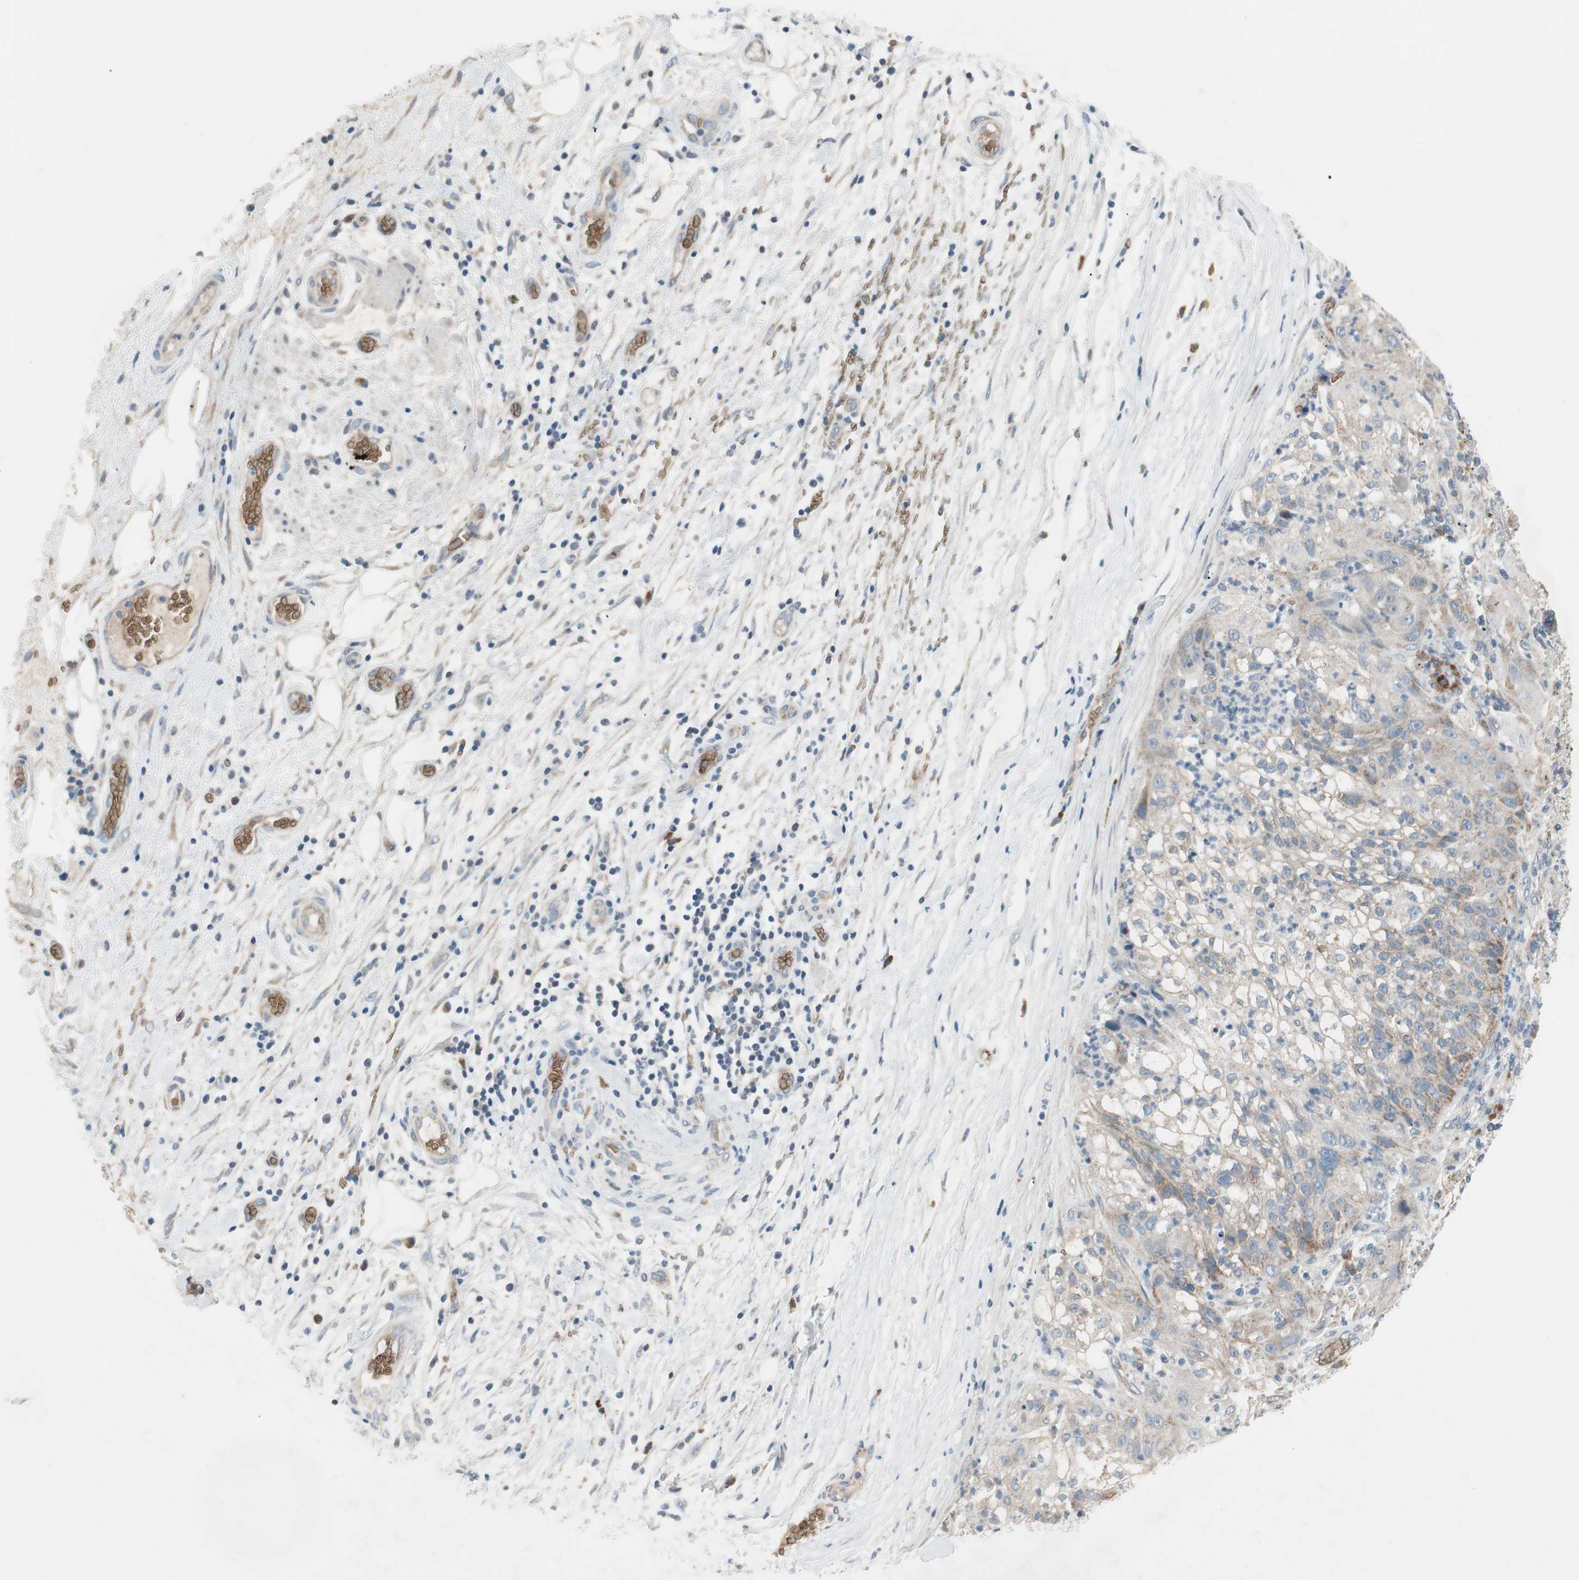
{"staining": {"intensity": "weak", "quantity": "25%-75%", "location": "cytoplasmic/membranous"}, "tissue": "lung cancer", "cell_type": "Tumor cells", "image_type": "cancer", "snomed": [{"axis": "morphology", "description": "Inflammation, NOS"}, {"axis": "morphology", "description": "Squamous cell carcinoma, NOS"}, {"axis": "topography", "description": "Lymph node"}, {"axis": "topography", "description": "Soft tissue"}, {"axis": "topography", "description": "Lung"}], "caption": "Human lung cancer (squamous cell carcinoma) stained with a protein marker reveals weak staining in tumor cells.", "gene": "GYPC", "patient": {"sex": "male", "age": 66}}